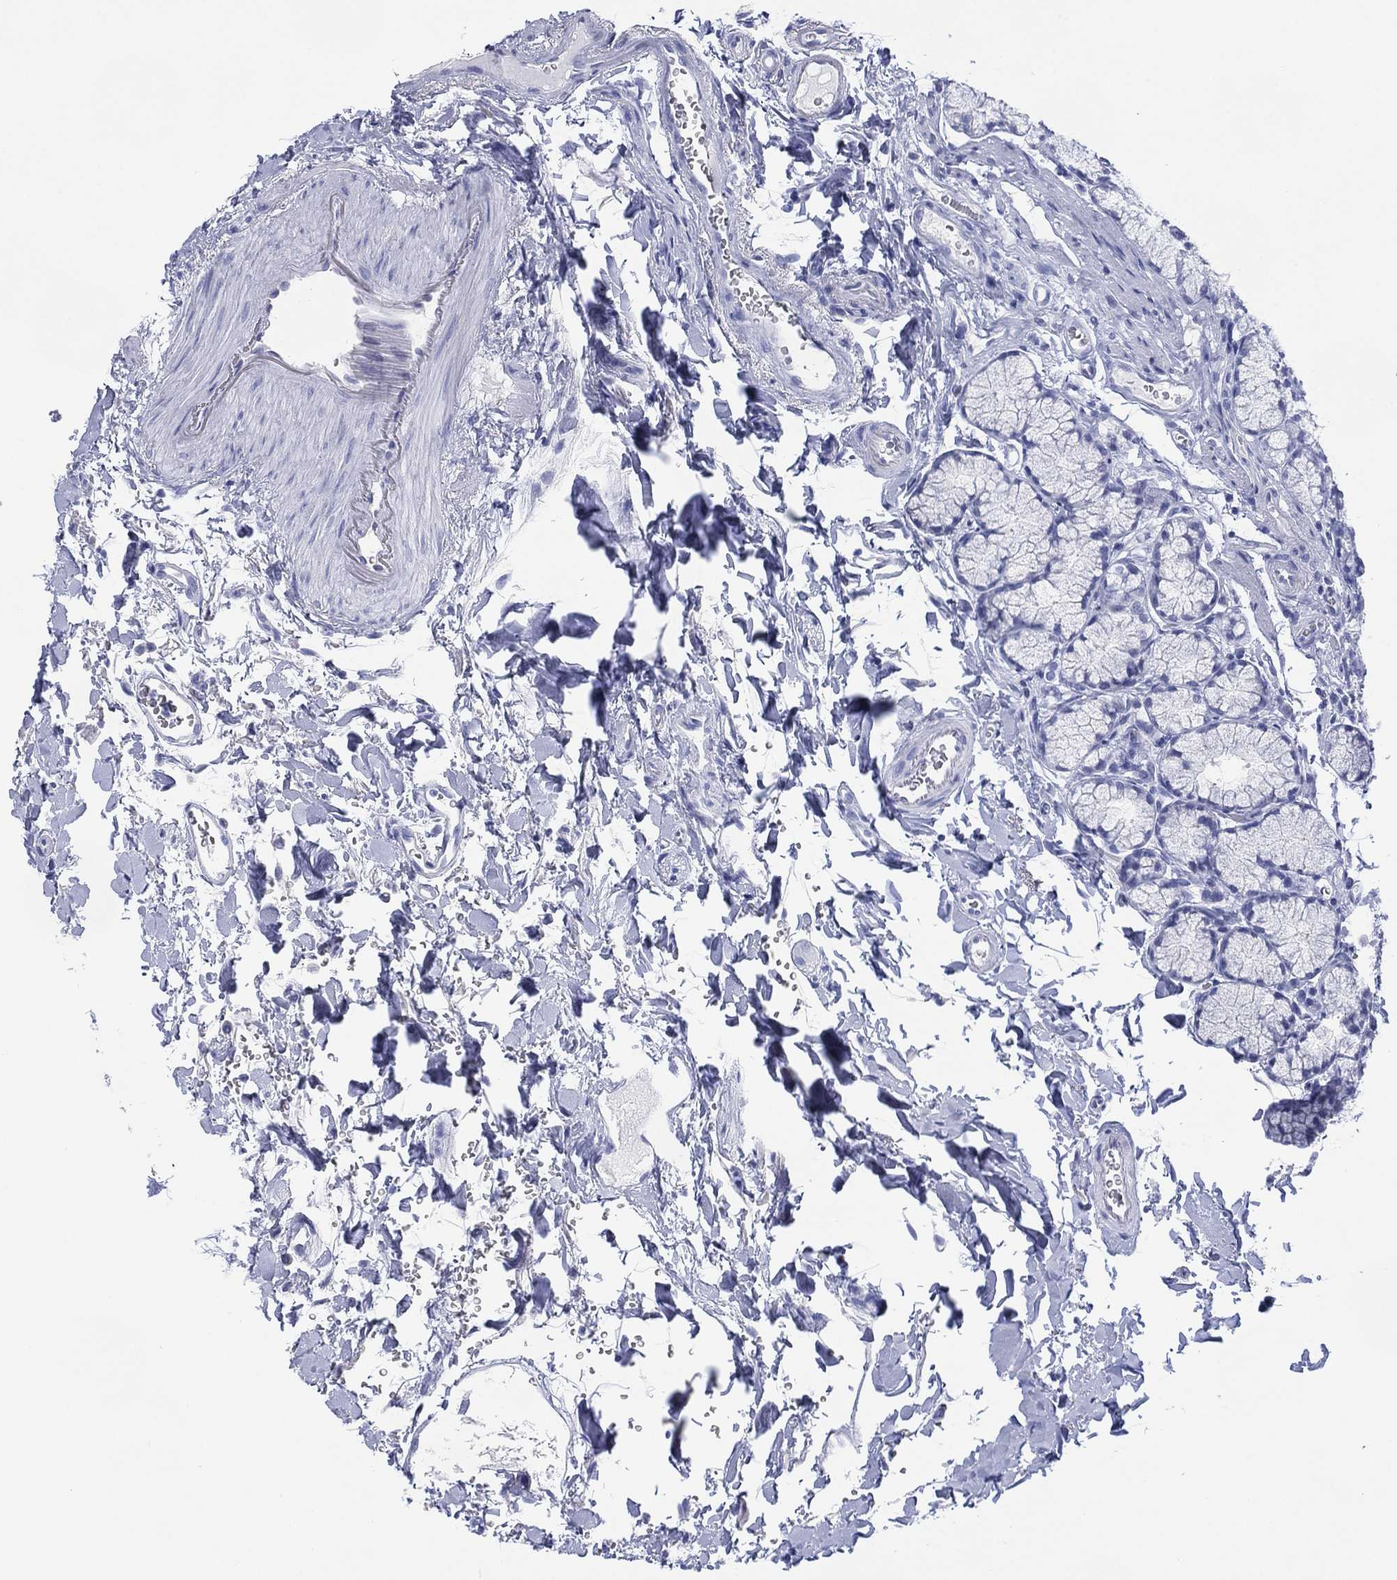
{"staining": {"intensity": "negative", "quantity": "none", "location": "none"}, "tissue": "duodenum", "cell_type": "Glandular cells", "image_type": "normal", "snomed": [{"axis": "morphology", "description": "Normal tissue, NOS"}, {"axis": "topography", "description": "Duodenum"}], "caption": "IHC micrograph of normal human duodenum stained for a protein (brown), which reveals no positivity in glandular cells. (IHC, brightfield microscopy, high magnification).", "gene": "DSG1", "patient": {"sex": "female", "age": 67}}